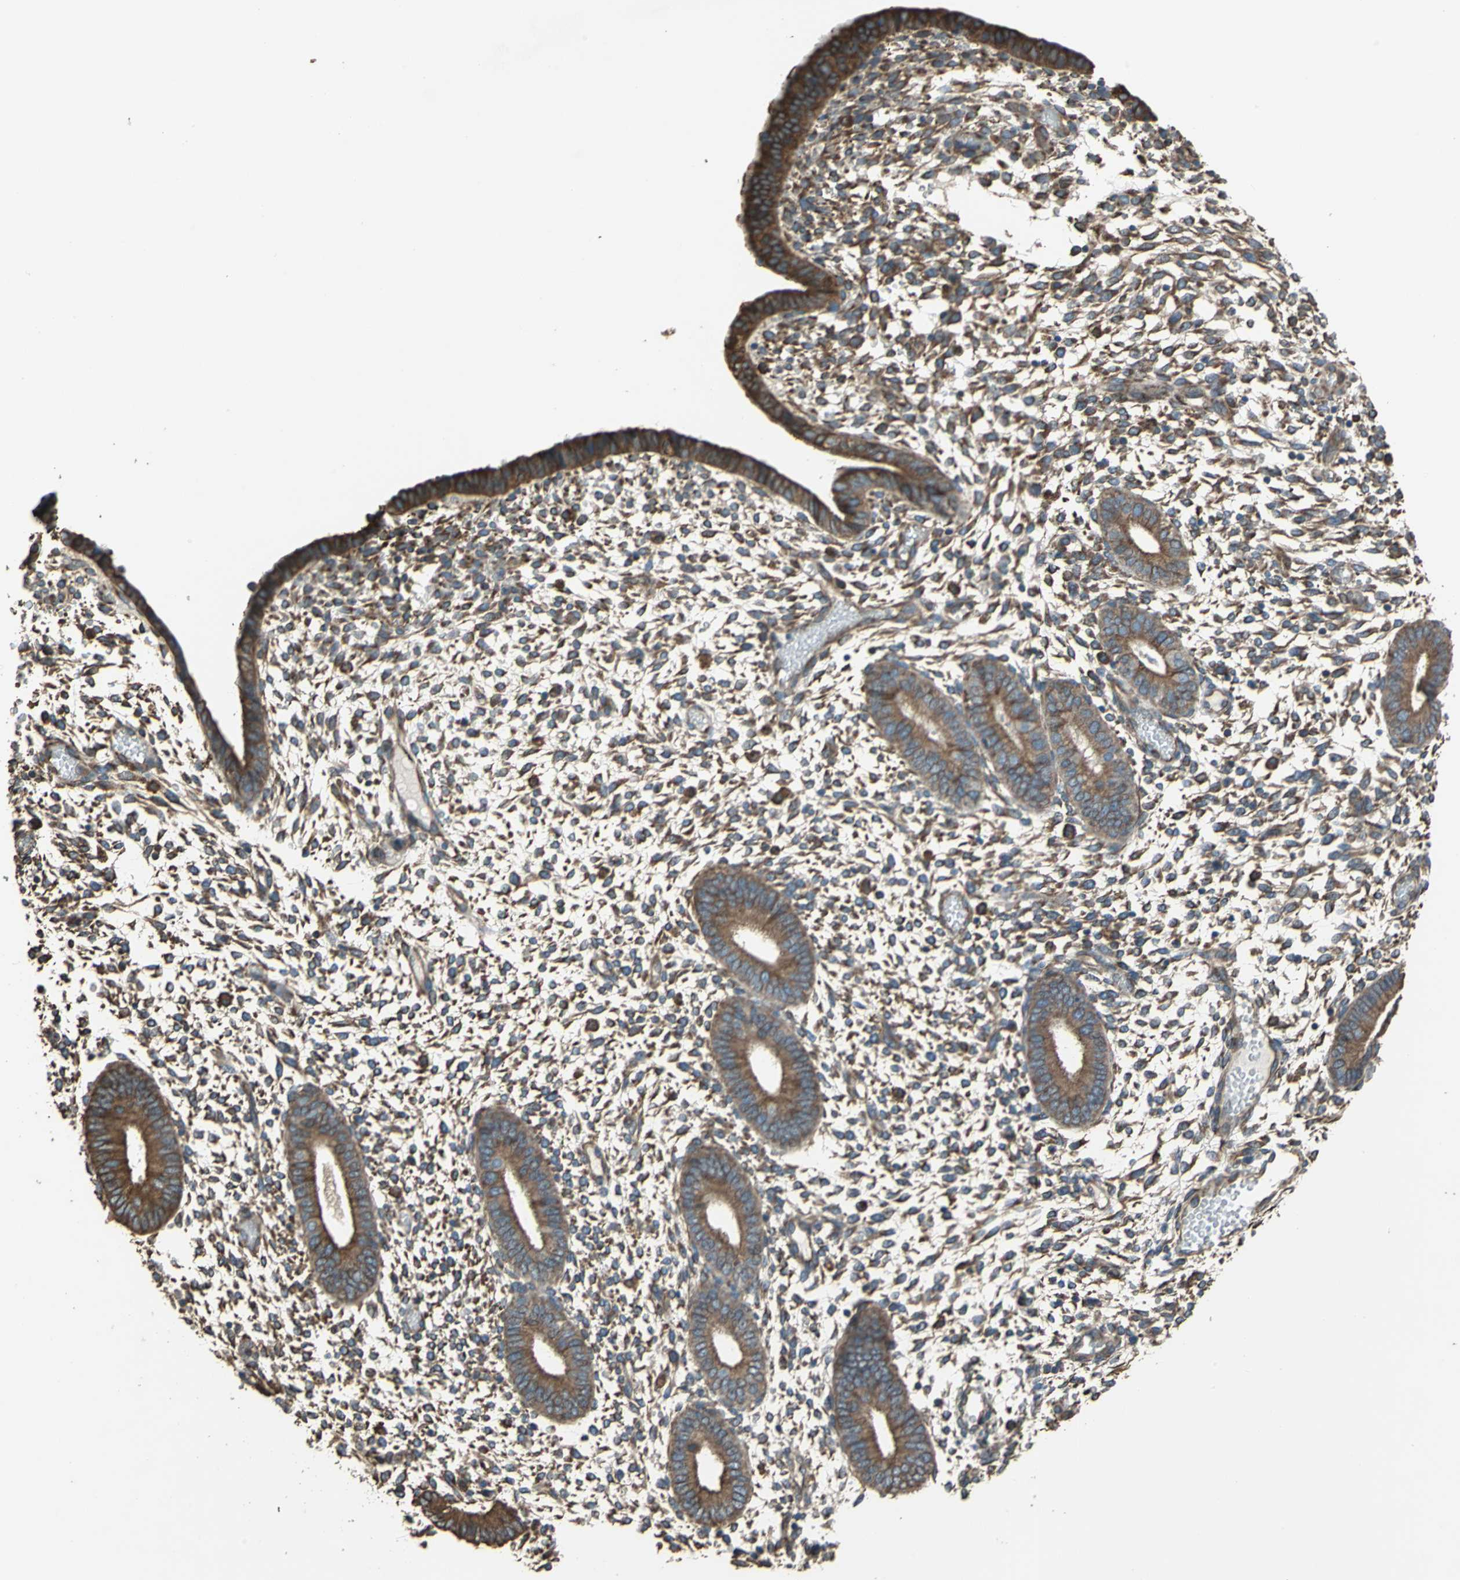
{"staining": {"intensity": "moderate", "quantity": ">75%", "location": "cytoplasmic/membranous"}, "tissue": "endometrium", "cell_type": "Cells in endometrial stroma", "image_type": "normal", "snomed": [{"axis": "morphology", "description": "Normal tissue, NOS"}, {"axis": "topography", "description": "Endometrium"}], "caption": "Moderate cytoplasmic/membranous staining is identified in approximately >75% of cells in endometrial stroma in unremarkable endometrium.", "gene": "GPANK1", "patient": {"sex": "female", "age": 42}}